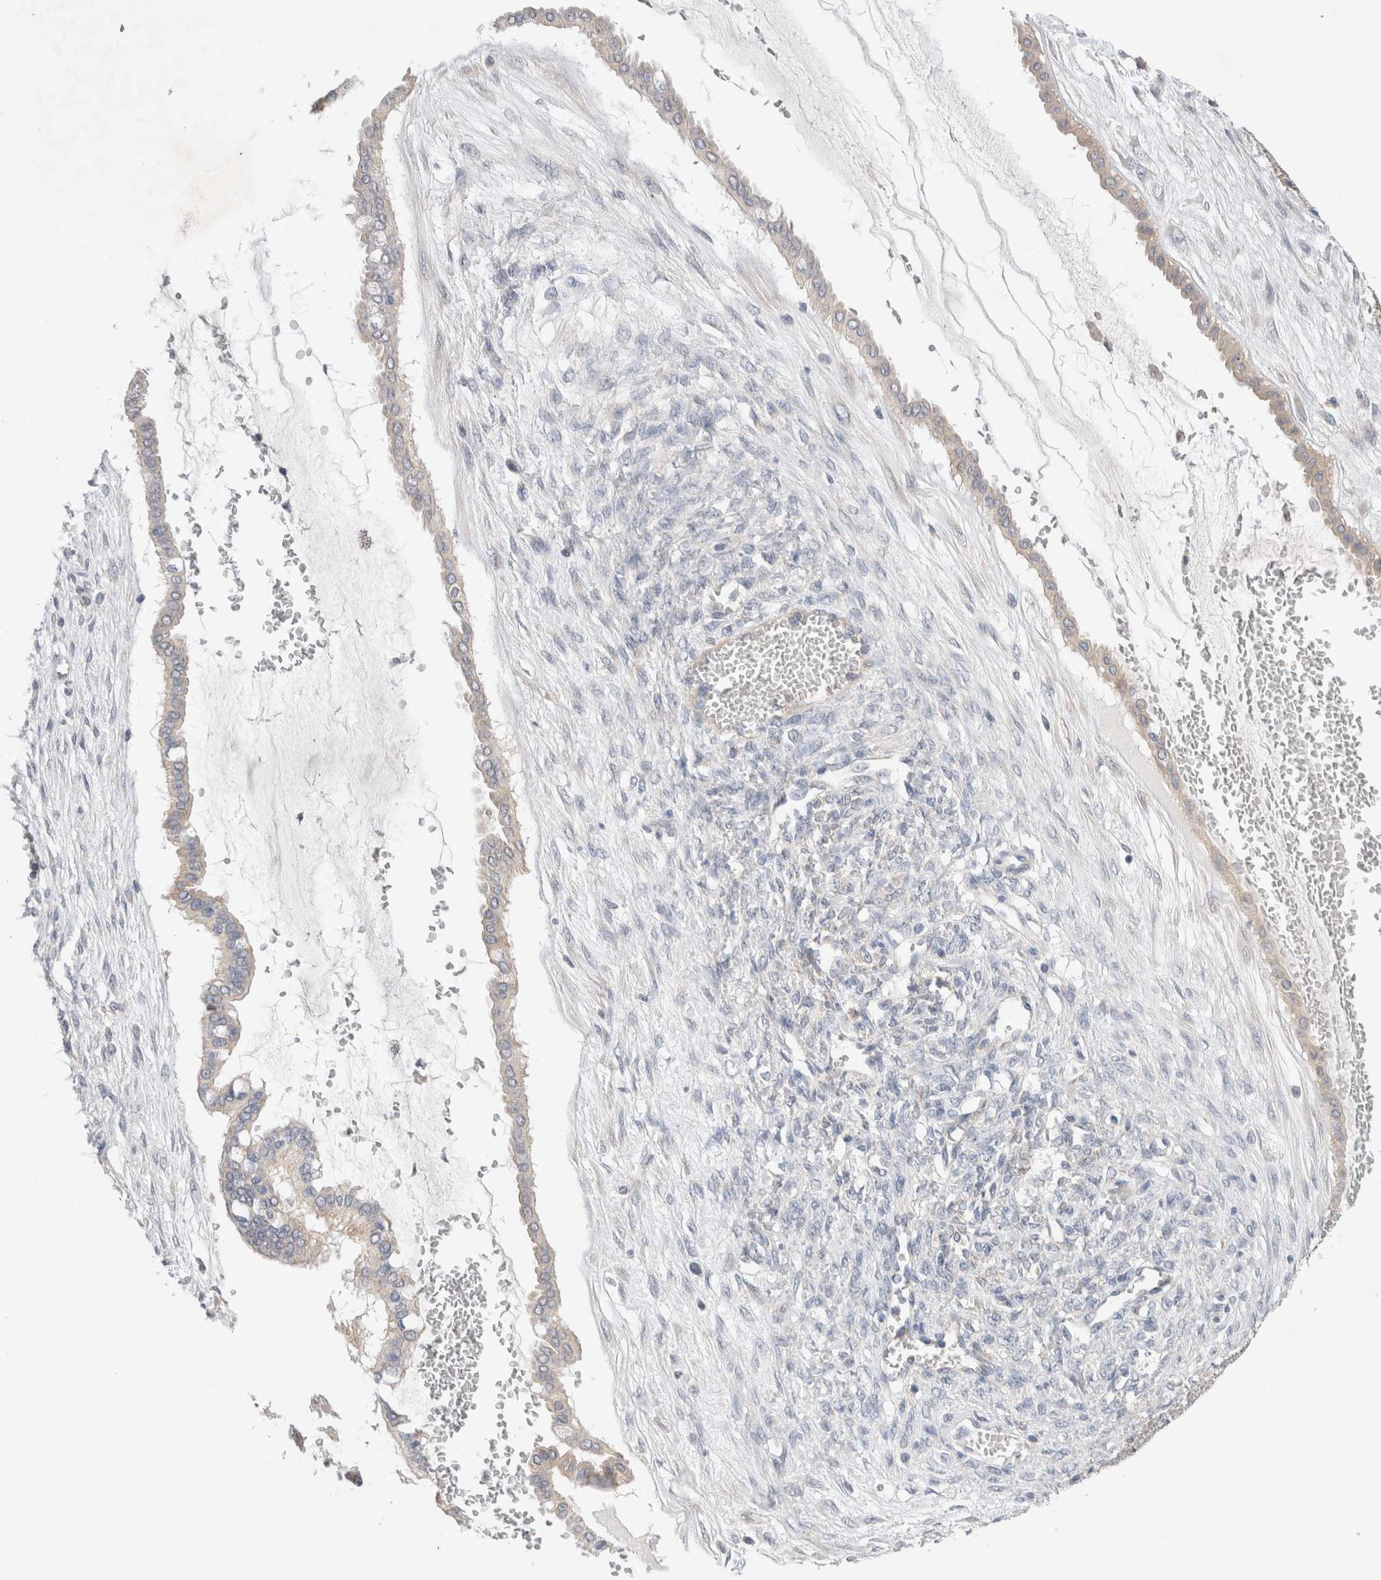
{"staining": {"intensity": "negative", "quantity": "none", "location": "none"}, "tissue": "ovarian cancer", "cell_type": "Tumor cells", "image_type": "cancer", "snomed": [{"axis": "morphology", "description": "Cystadenocarcinoma, mucinous, NOS"}, {"axis": "topography", "description": "Ovary"}], "caption": "Immunohistochemical staining of mucinous cystadenocarcinoma (ovarian) demonstrates no significant staining in tumor cells.", "gene": "IFT74", "patient": {"sex": "female", "age": 73}}